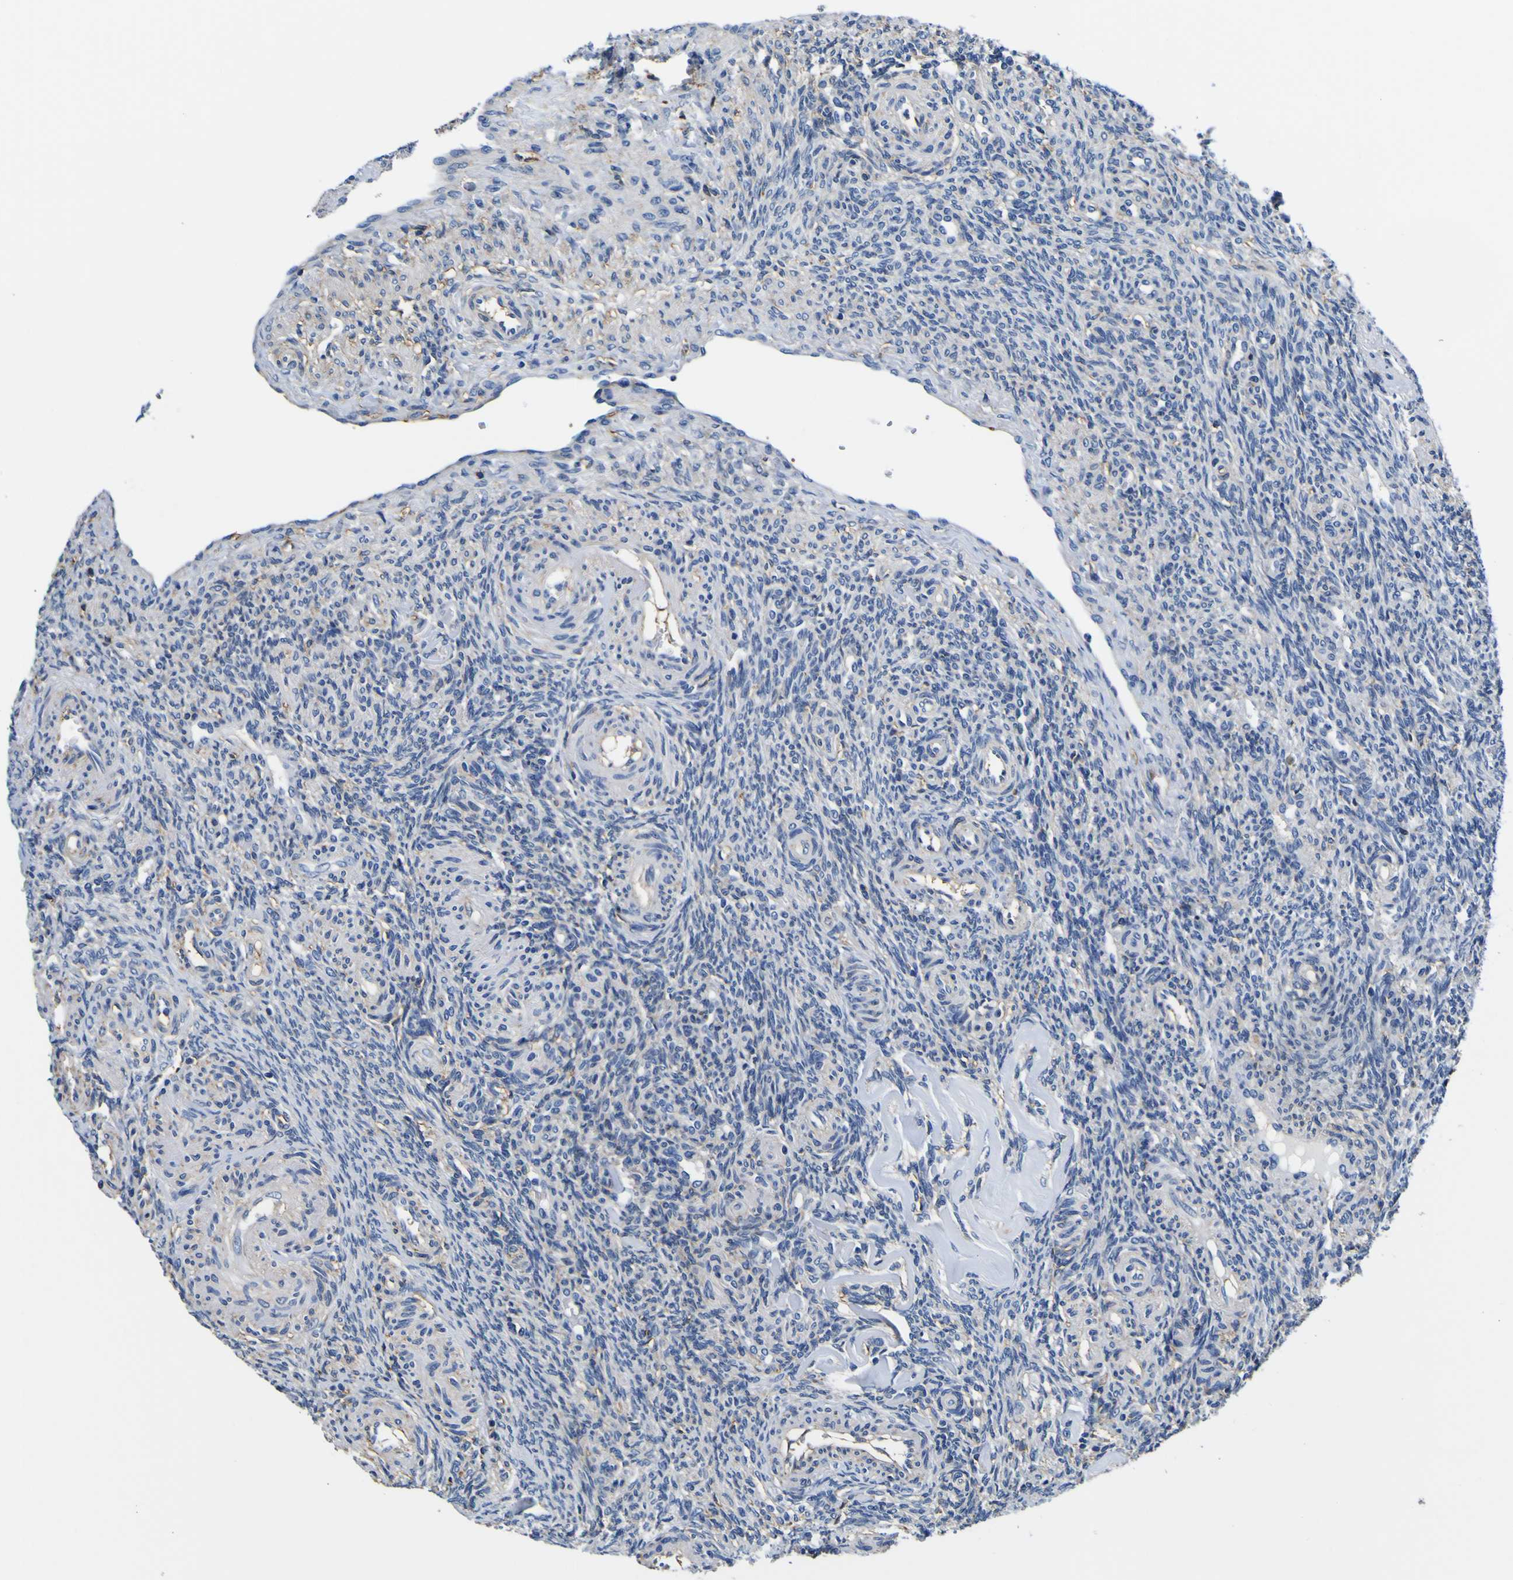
{"staining": {"intensity": "moderate", "quantity": "<25%", "location": "cytoplasmic/membranous"}, "tissue": "ovary", "cell_type": "Ovarian stroma cells", "image_type": "normal", "snomed": [{"axis": "morphology", "description": "Normal tissue, NOS"}, {"axis": "topography", "description": "Ovary"}], "caption": "Immunohistochemistry (IHC) of unremarkable human ovary exhibits low levels of moderate cytoplasmic/membranous expression in approximately <25% of ovarian stroma cells.", "gene": "PXDN", "patient": {"sex": "female", "age": 41}}